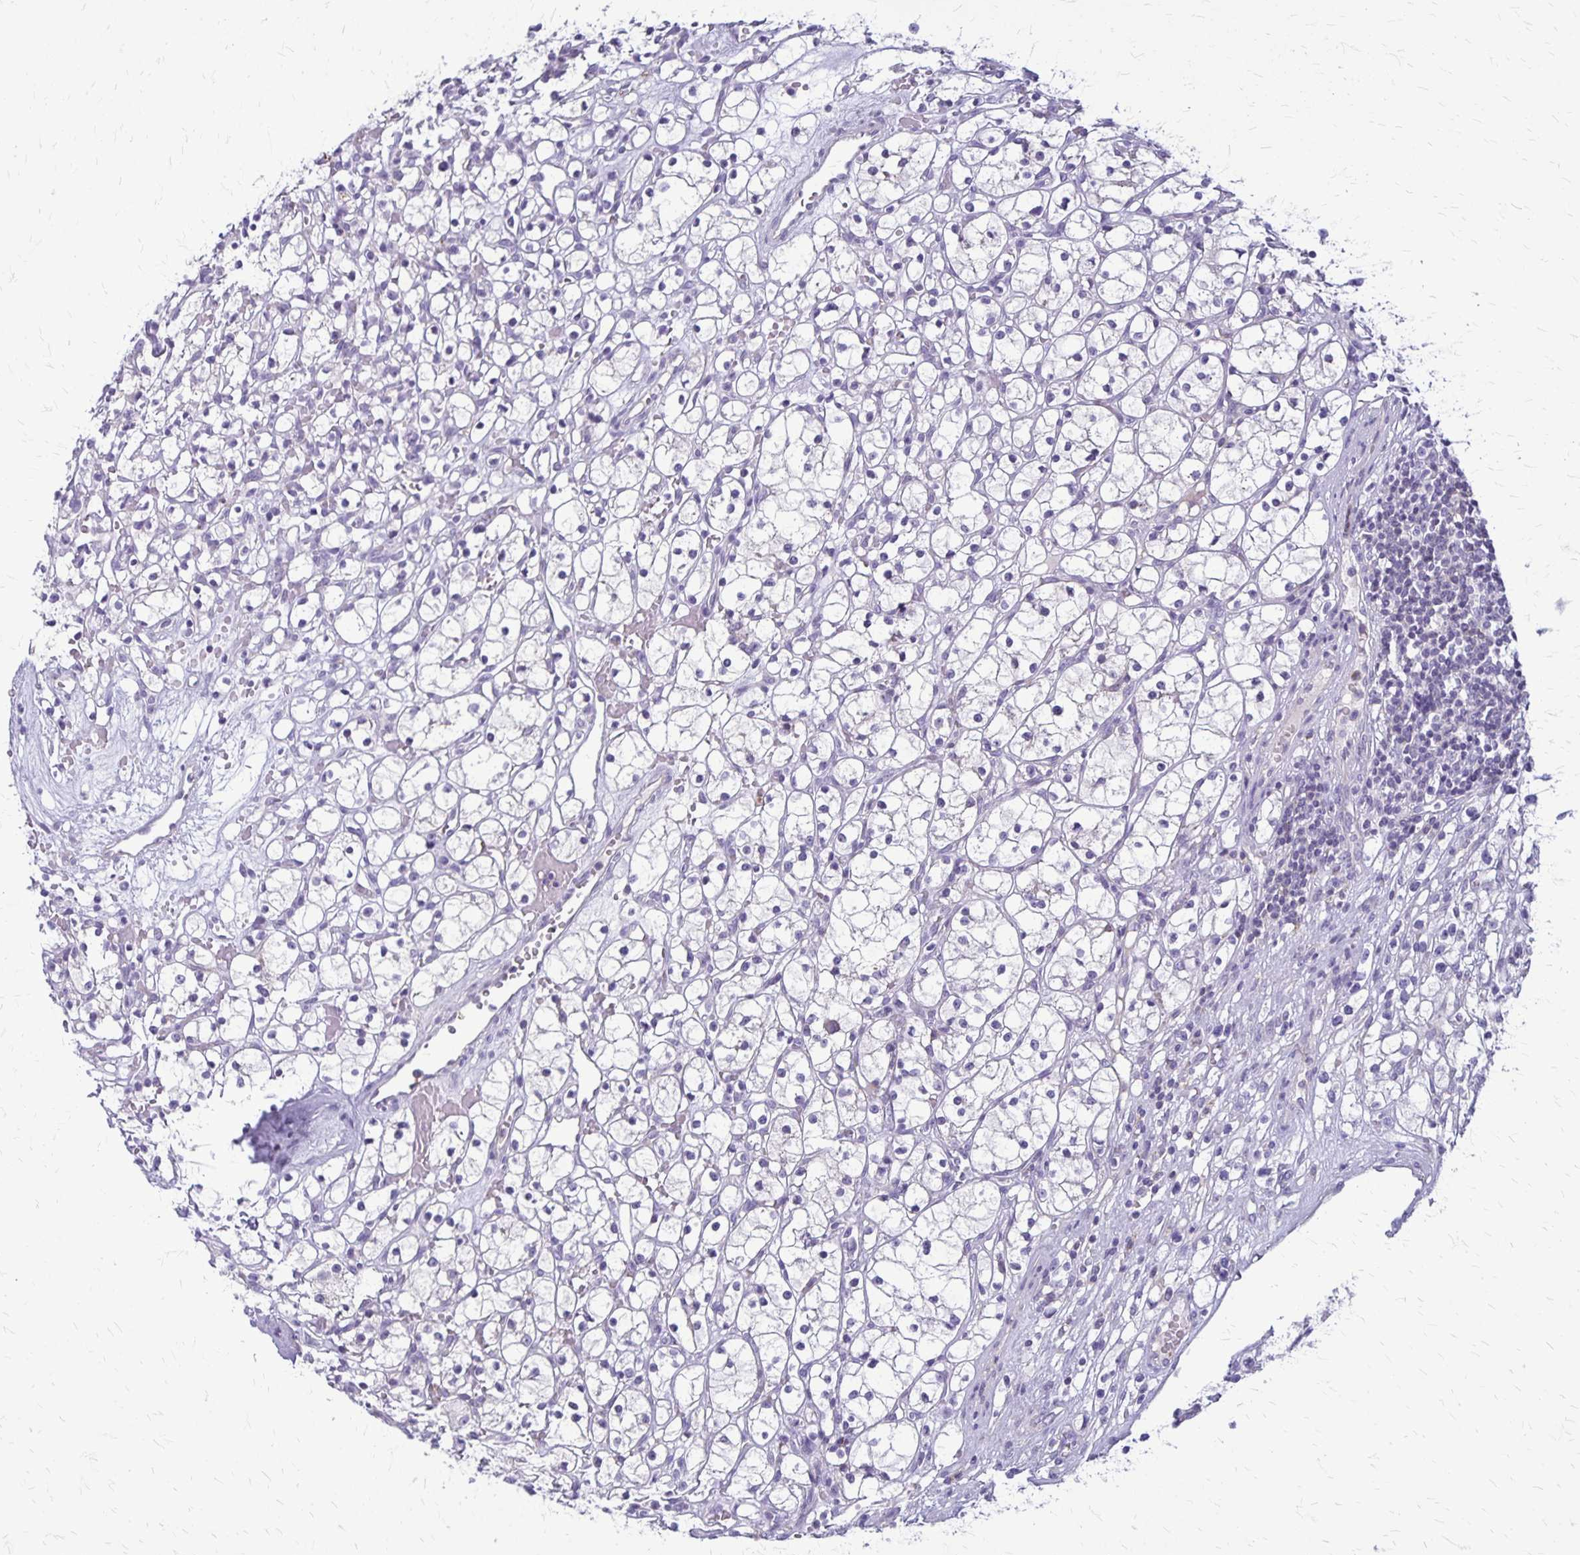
{"staining": {"intensity": "negative", "quantity": "none", "location": "none"}, "tissue": "renal cancer", "cell_type": "Tumor cells", "image_type": "cancer", "snomed": [{"axis": "morphology", "description": "Adenocarcinoma, NOS"}, {"axis": "topography", "description": "Kidney"}], "caption": "Adenocarcinoma (renal) was stained to show a protein in brown. There is no significant expression in tumor cells.", "gene": "GP9", "patient": {"sex": "female", "age": 59}}